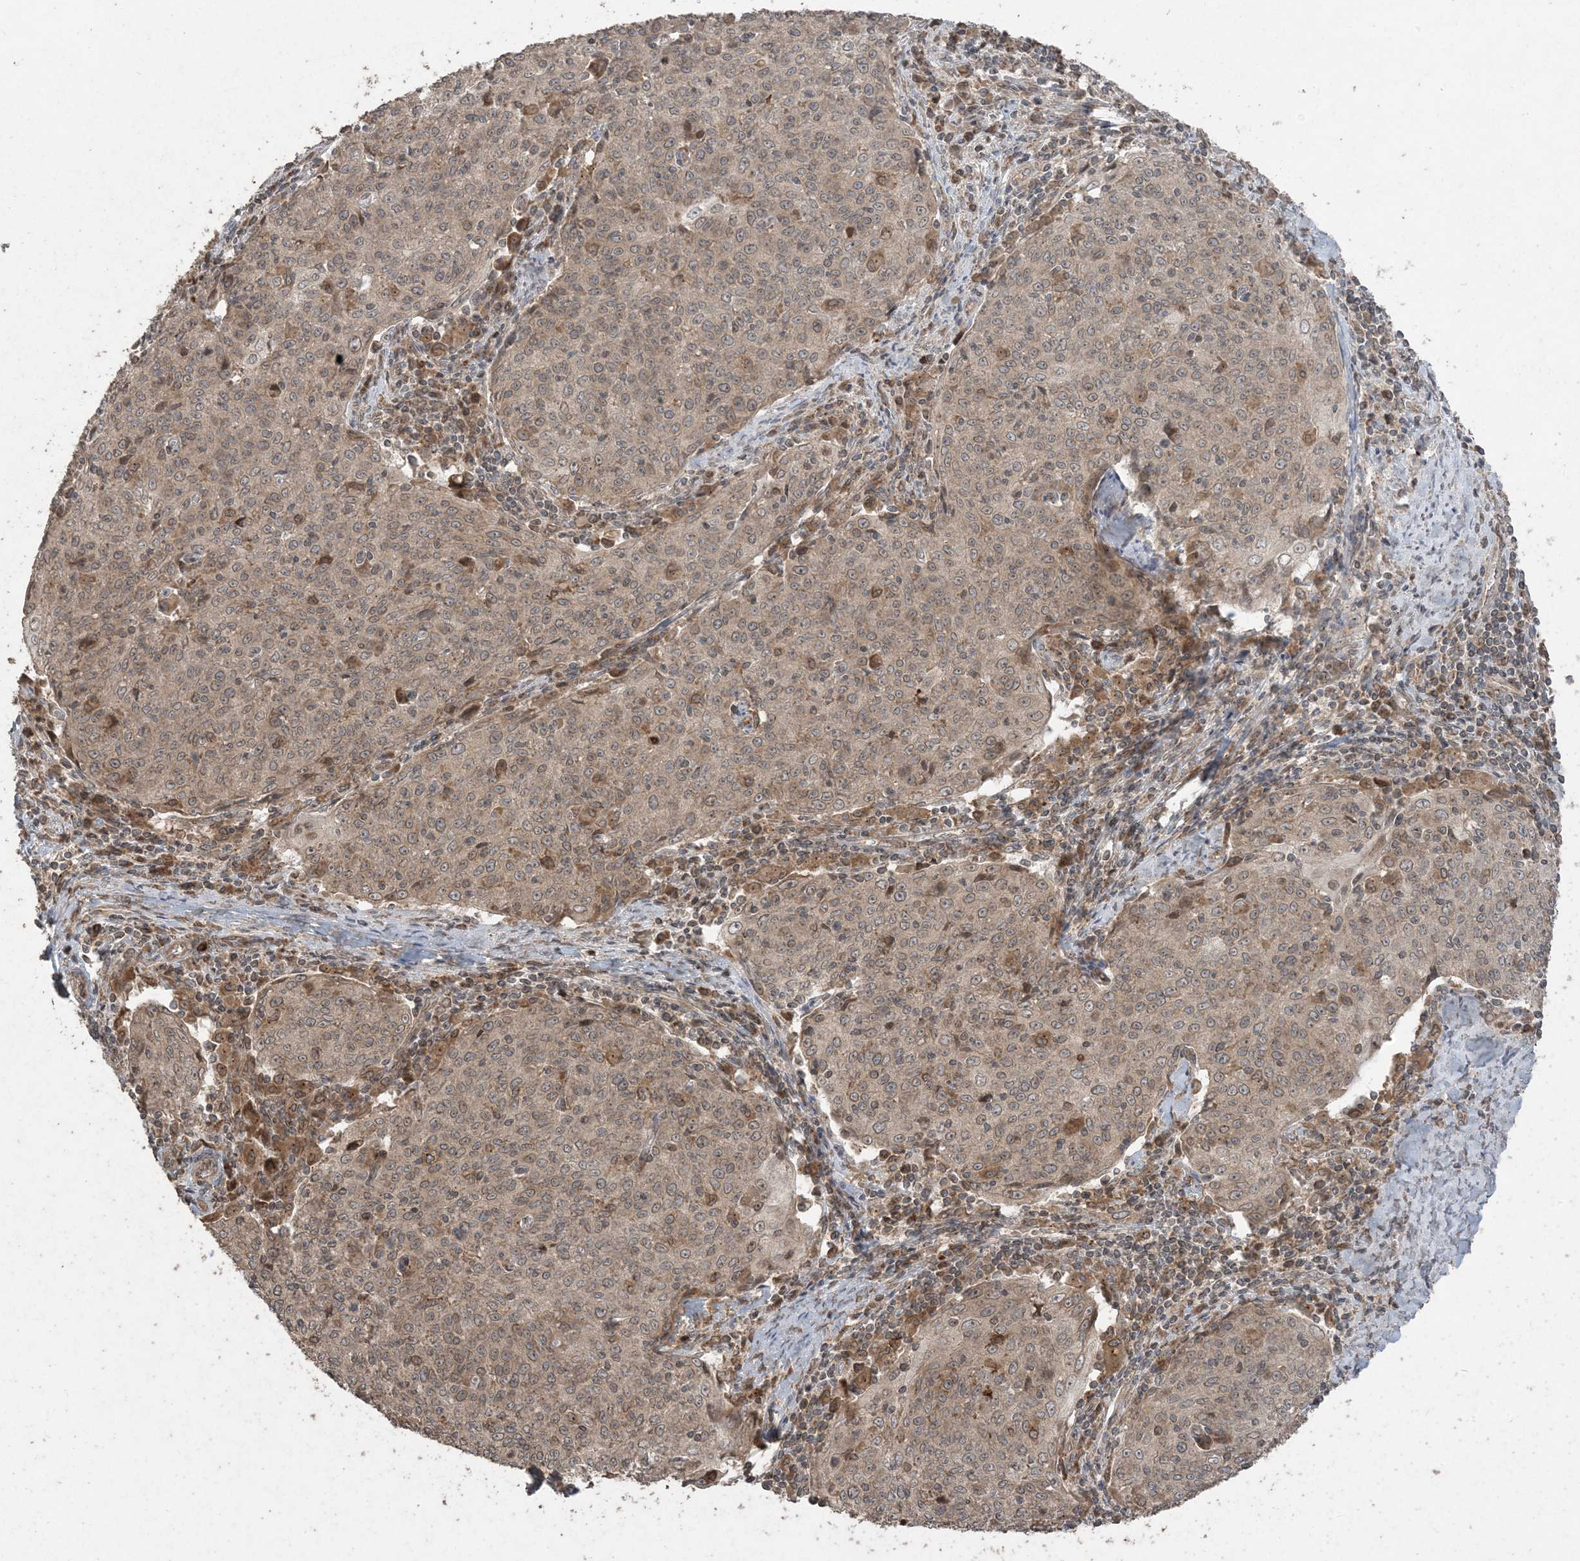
{"staining": {"intensity": "weak", "quantity": ">75%", "location": "cytoplasmic/membranous"}, "tissue": "cervical cancer", "cell_type": "Tumor cells", "image_type": "cancer", "snomed": [{"axis": "morphology", "description": "Squamous cell carcinoma, NOS"}, {"axis": "topography", "description": "Cervix"}], "caption": "Immunohistochemical staining of cervical cancer displays weak cytoplasmic/membranous protein expression in approximately >75% of tumor cells.", "gene": "DDX19B", "patient": {"sex": "female", "age": 48}}